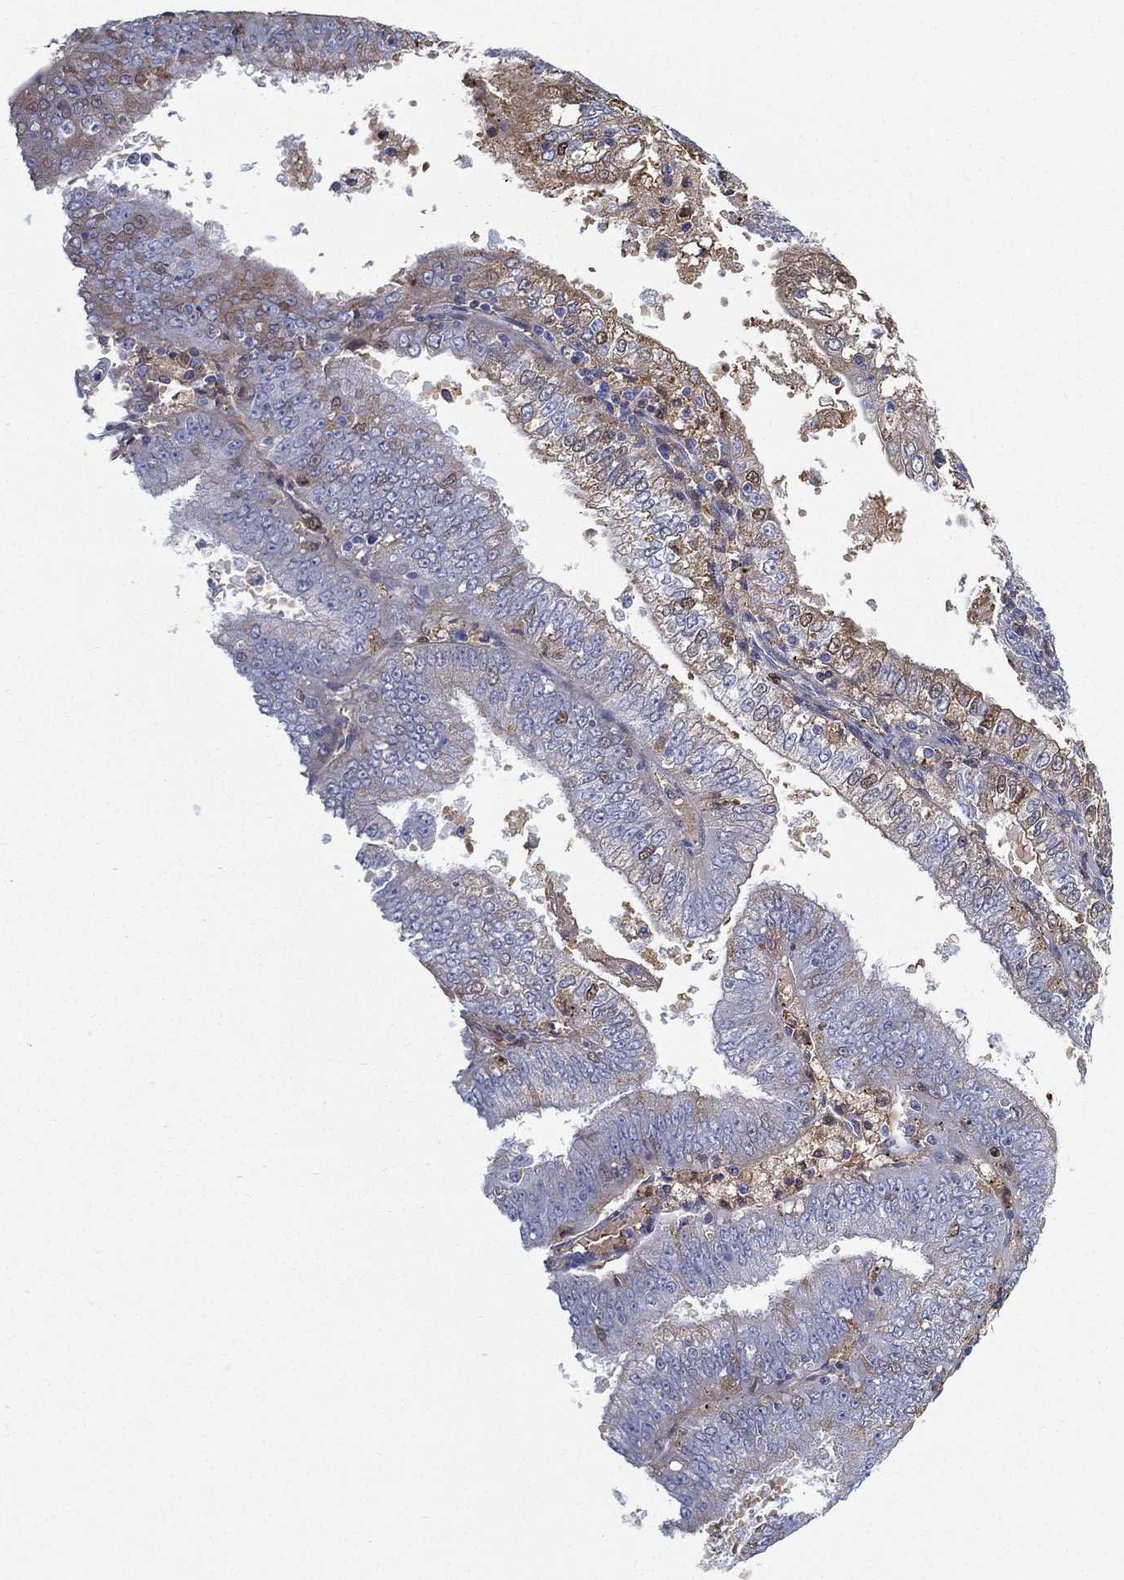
{"staining": {"intensity": "weak", "quantity": "<25%", "location": "cytoplasmic/membranous"}, "tissue": "endometrial cancer", "cell_type": "Tumor cells", "image_type": "cancer", "snomed": [{"axis": "morphology", "description": "Adenocarcinoma, NOS"}, {"axis": "topography", "description": "Endometrium"}], "caption": "A micrograph of human adenocarcinoma (endometrial) is negative for staining in tumor cells.", "gene": "IFNB1", "patient": {"sex": "female", "age": 66}}